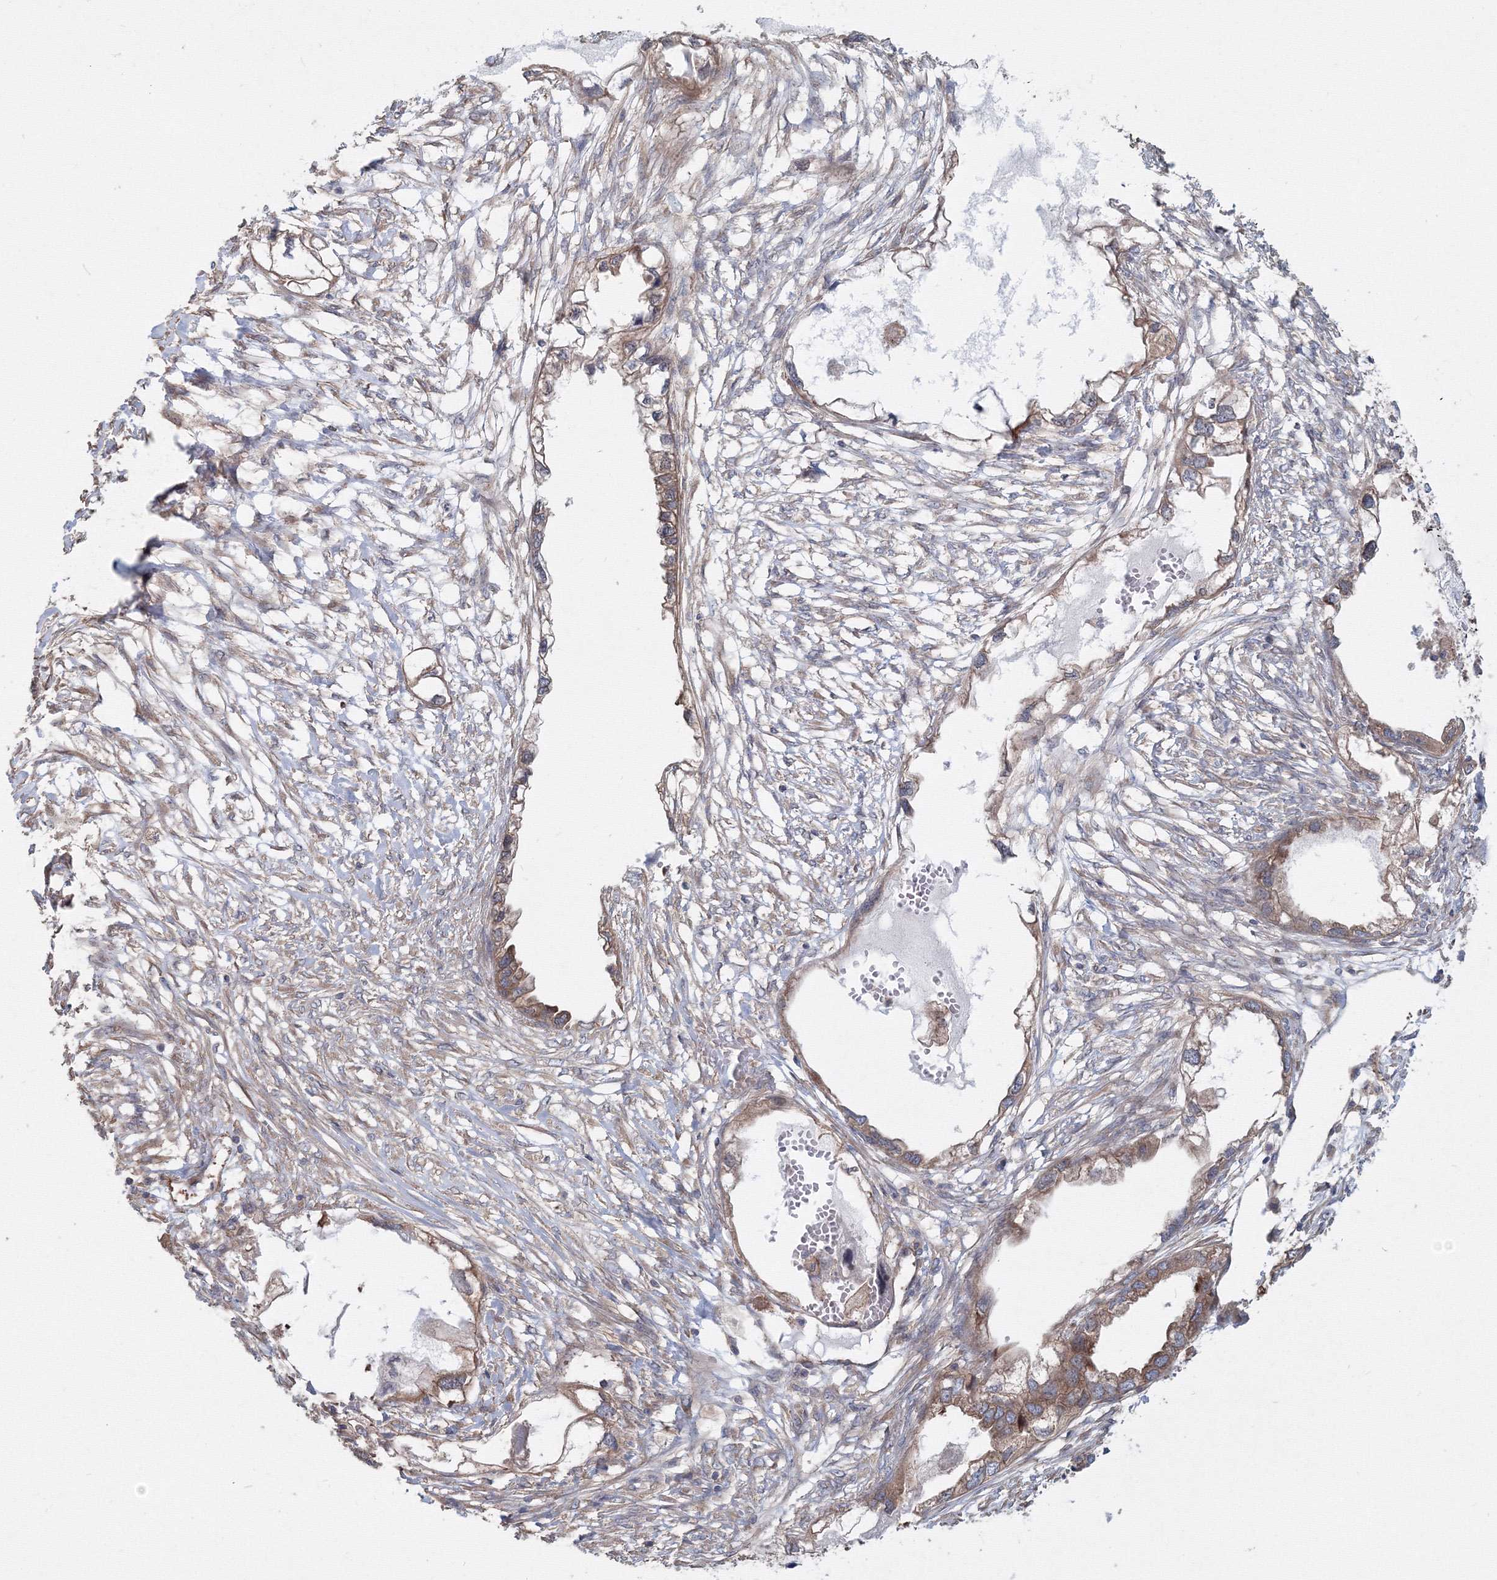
{"staining": {"intensity": "moderate", "quantity": ">75%", "location": "cytoplasmic/membranous"}, "tissue": "endometrial cancer", "cell_type": "Tumor cells", "image_type": "cancer", "snomed": [{"axis": "morphology", "description": "Adenocarcinoma, NOS"}, {"axis": "morphology", "description": "Adenocarcinoma, metastatic, NOS"}, {"axis": "topography", "description": "Adipose tissue"}, {"axis": "topography", "description": "Endometrium"}], "caption": "Immunohistochemical staining of human endometrial adenocarcinoma exhibits moderate cytoplasmic/membranous protein staining in about >75% of tumor cells.", "gene": "EXOC1", "patient": {"sex": "female", "age": 67}}